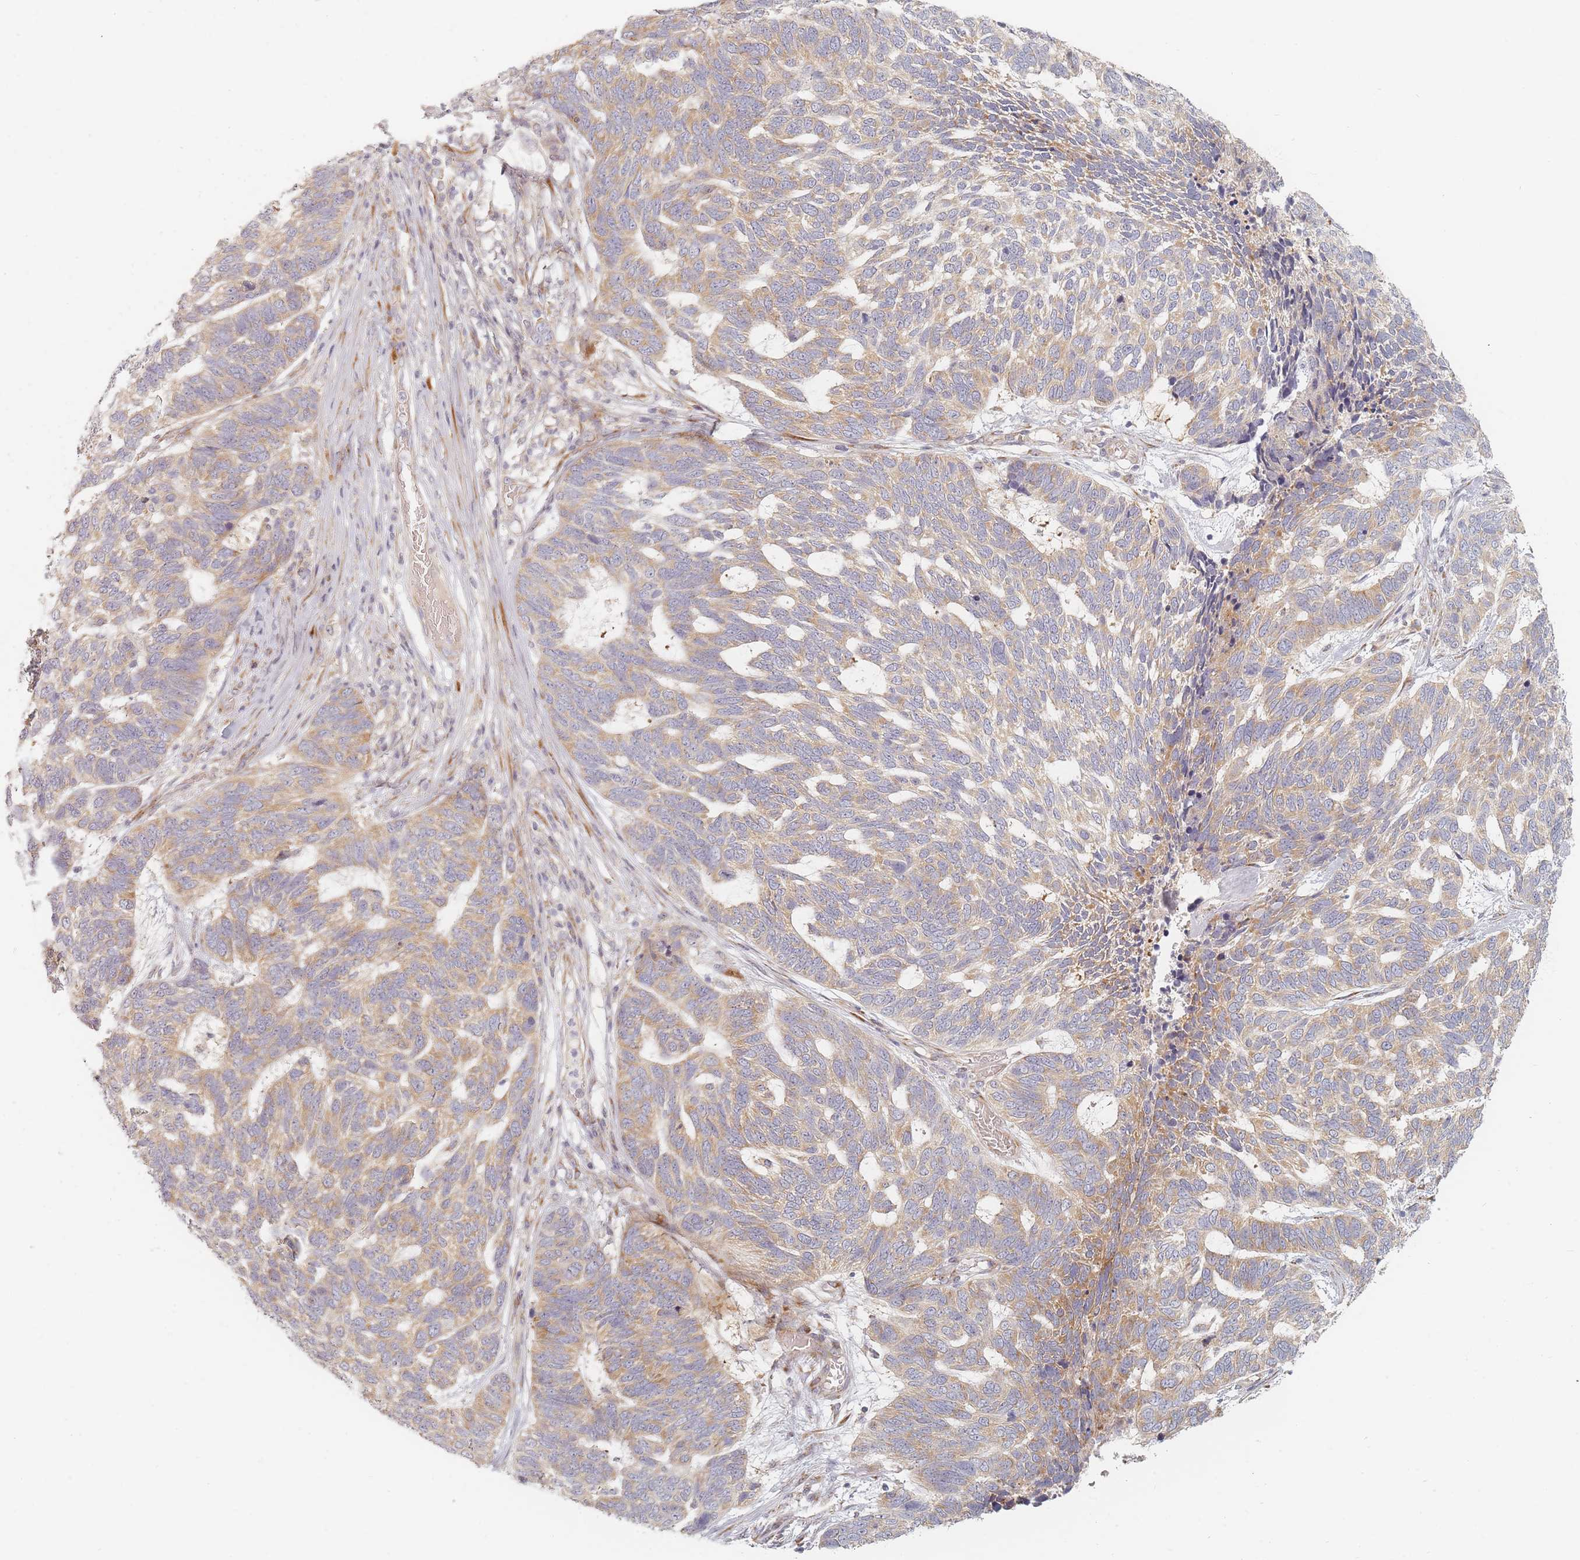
{"staining": {"intensity": "moderate", "quantity": ">75%", "location": "cytoplasmic/membranous"}, "tissue": "skin cancer", "cell_type": "Tumor cells", "image_type": "cancer", "snomed": [{"axis": "morphology", "description": "Basal cell carcinoma"}, {"axis": "topography", "description": "Skin"}], "caption": "Protein analysis of skin basal cell carcinoma tissue displays moderate cytoplasmic/membranous staining in about >75% of tumor cells. (Brightfield microscopy of DAB IHC at high magnification).", "gene": "ZKSCAN7", "patient": {"sex": "female", "age": 65}}